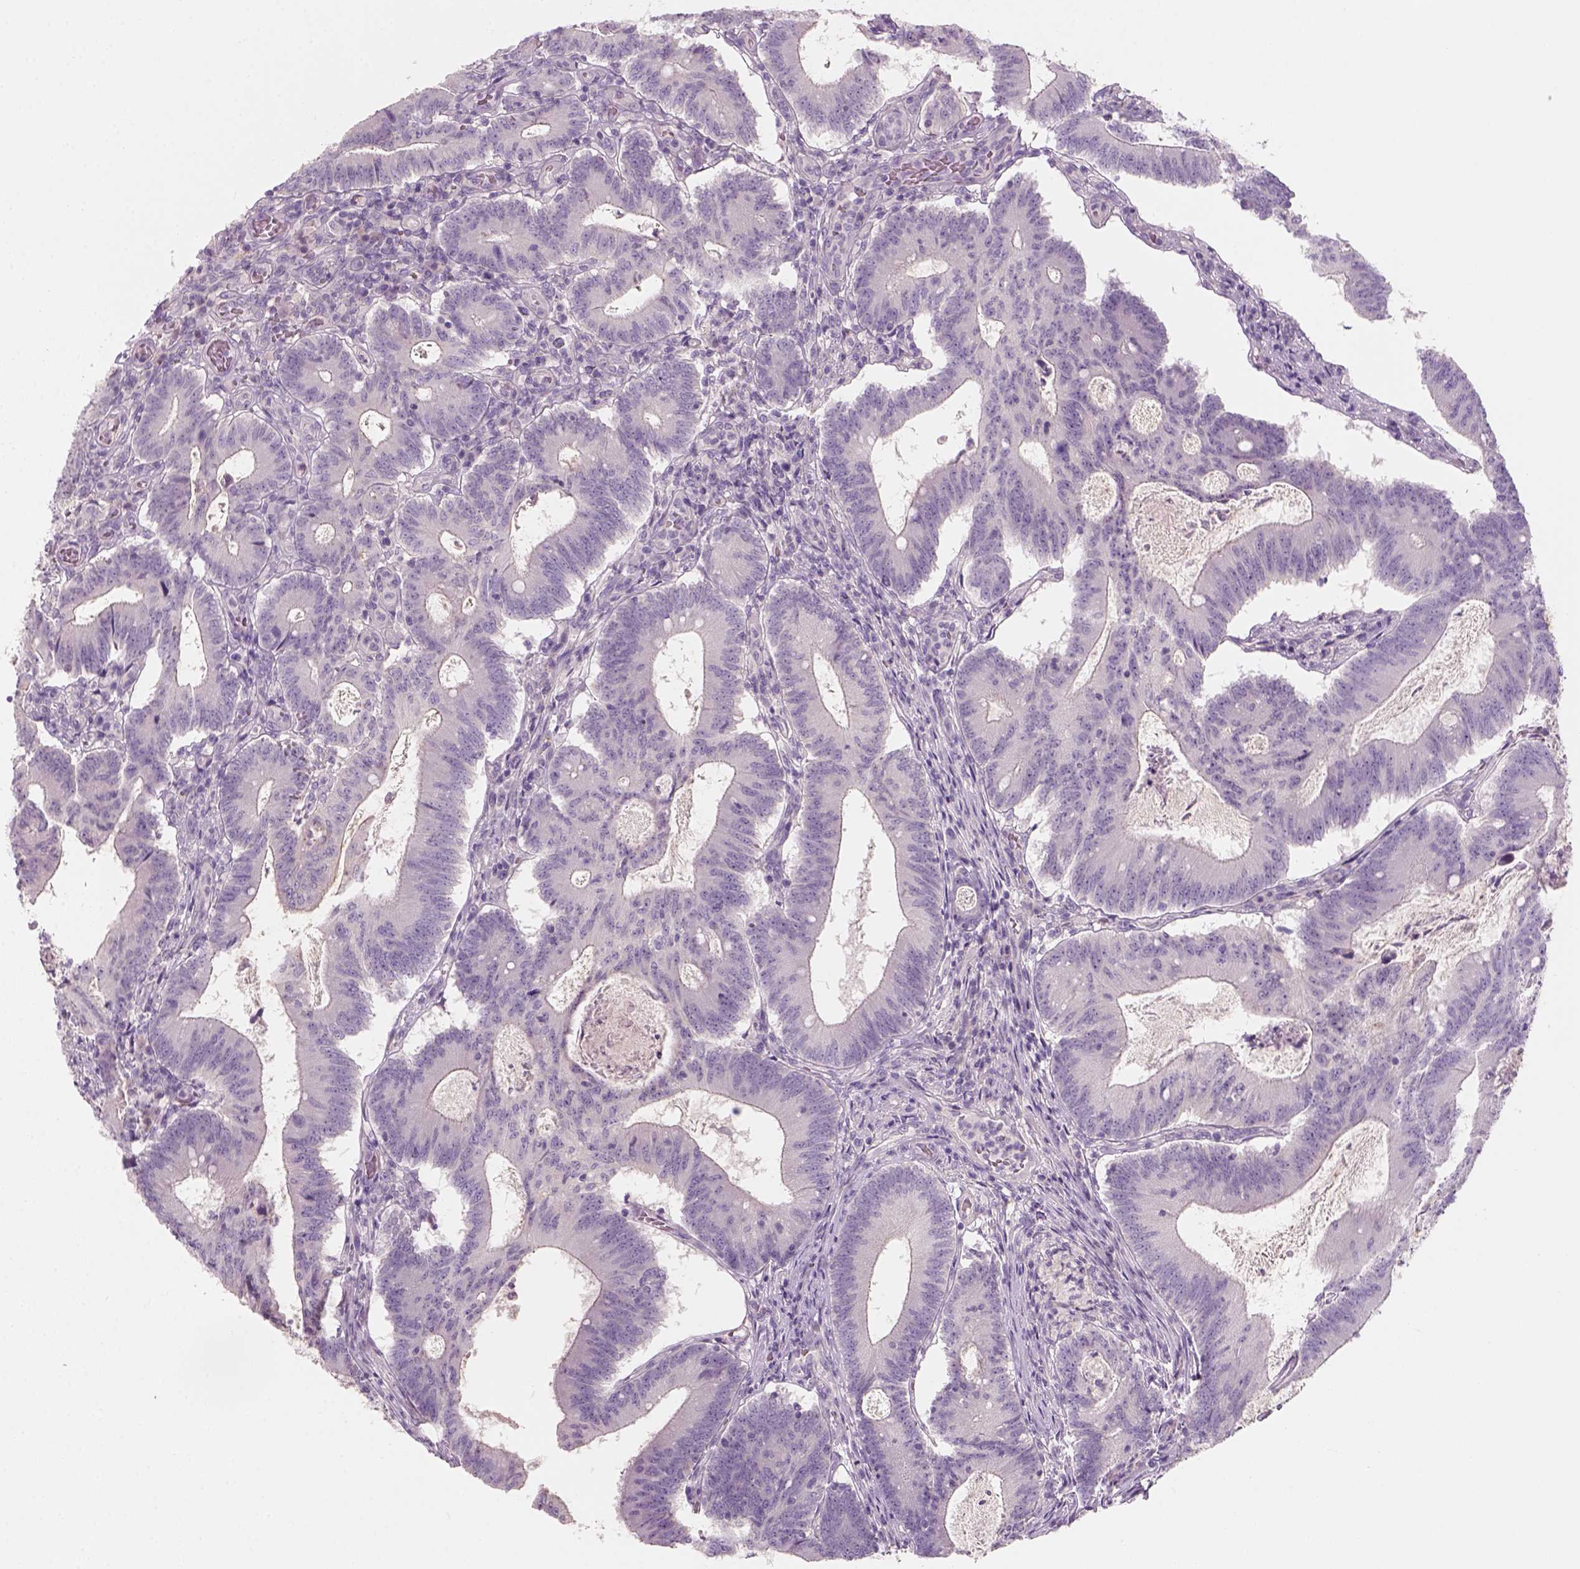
{"staining": {"intensity": "negative", "quantity": "none", "location": "none"}, "tissue": "colorectal cancer", "cell_type": "Tumor cells", "image_type": "cancer", "snomed": [{"axis": "morphology", "description": "Adenocarcinoma, NOS"}, {"axis": "topography", "description": "Colon"}], "caption": "Protein analysis of colorectal adenocarcinoma reveals no significant staining in tumor cells. Nuclei are stained in blue.", "gene": "KRT25", "patient": {"sex": "female", "age": 70}}